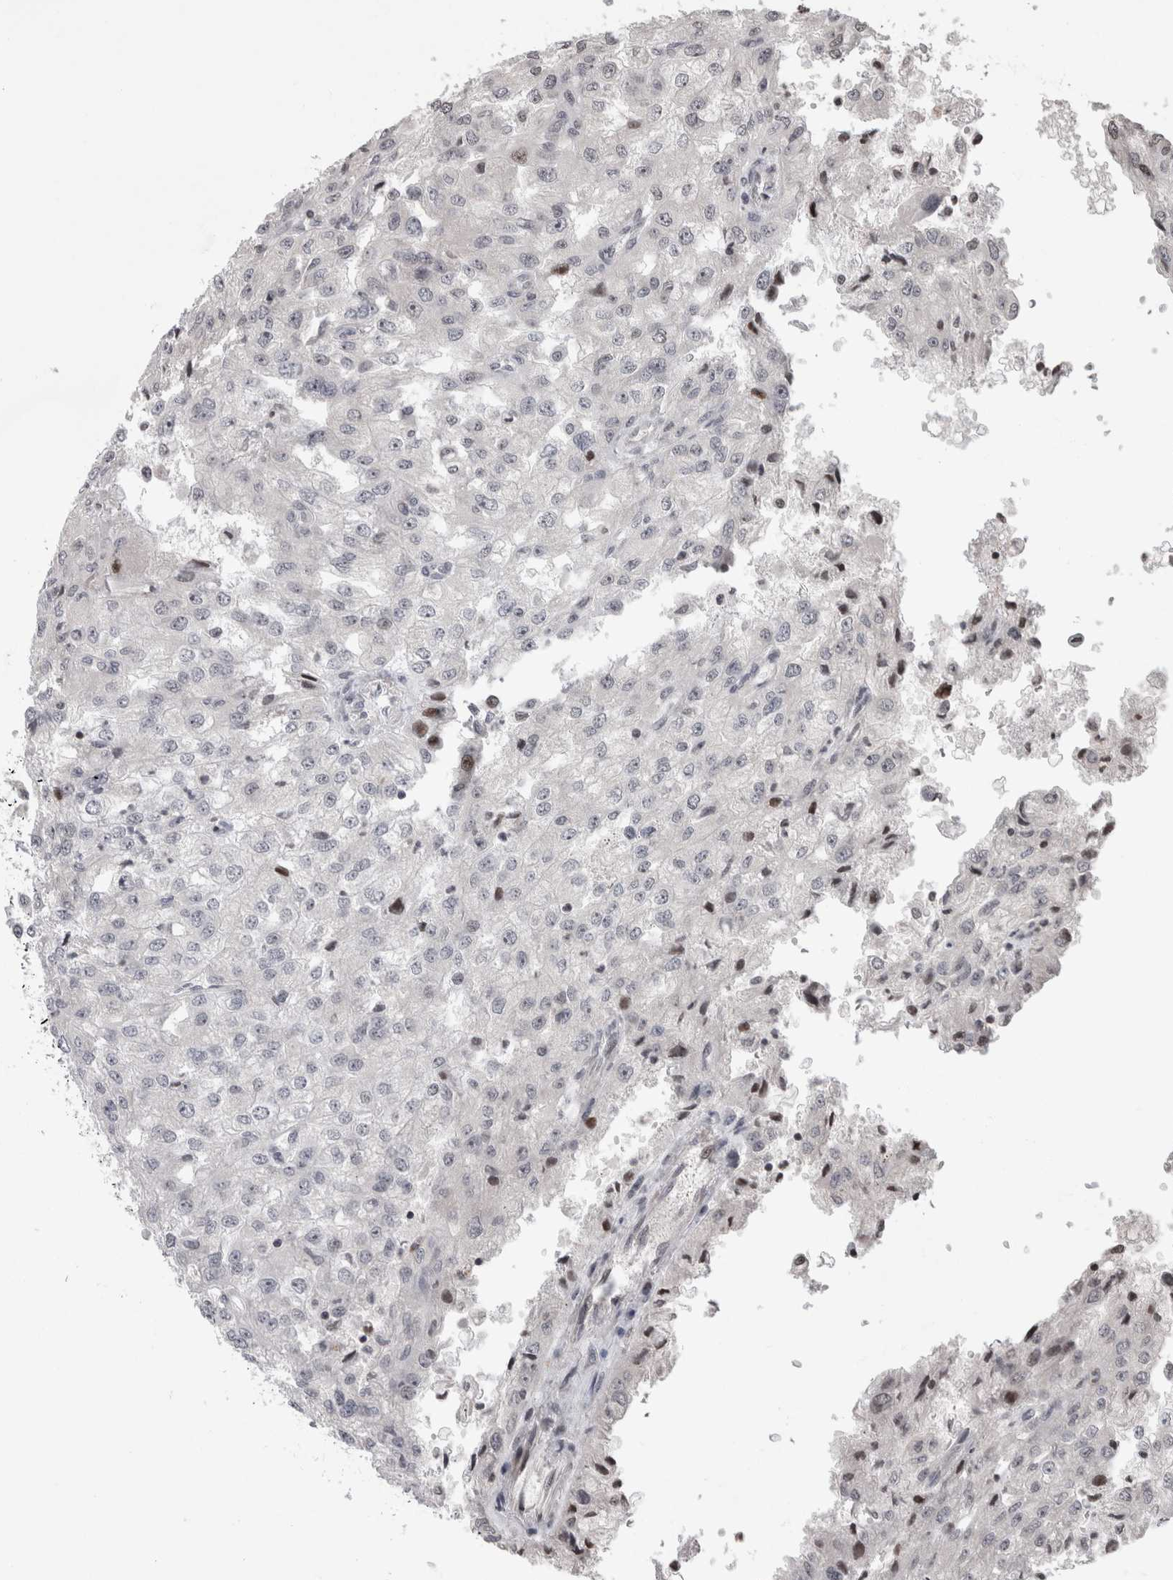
{"staining": {"intensity": "negative", "quantity": "none", "location": "none"}, "tissue": "renal cancer", "cell_type": "Tumor cells", "image_type": "cancer", "snomed": [{"axis": "morphology", "description": "Adenocarcinoma, NOS"}, {"axis": "topography", "description": "Kidney"}], "caption": "There is no significant staining in tumor cells of renal cancer (adenocarcinoma).", "gene": "ZBTB11", "patient": {"sex": "female", "age": 54}}